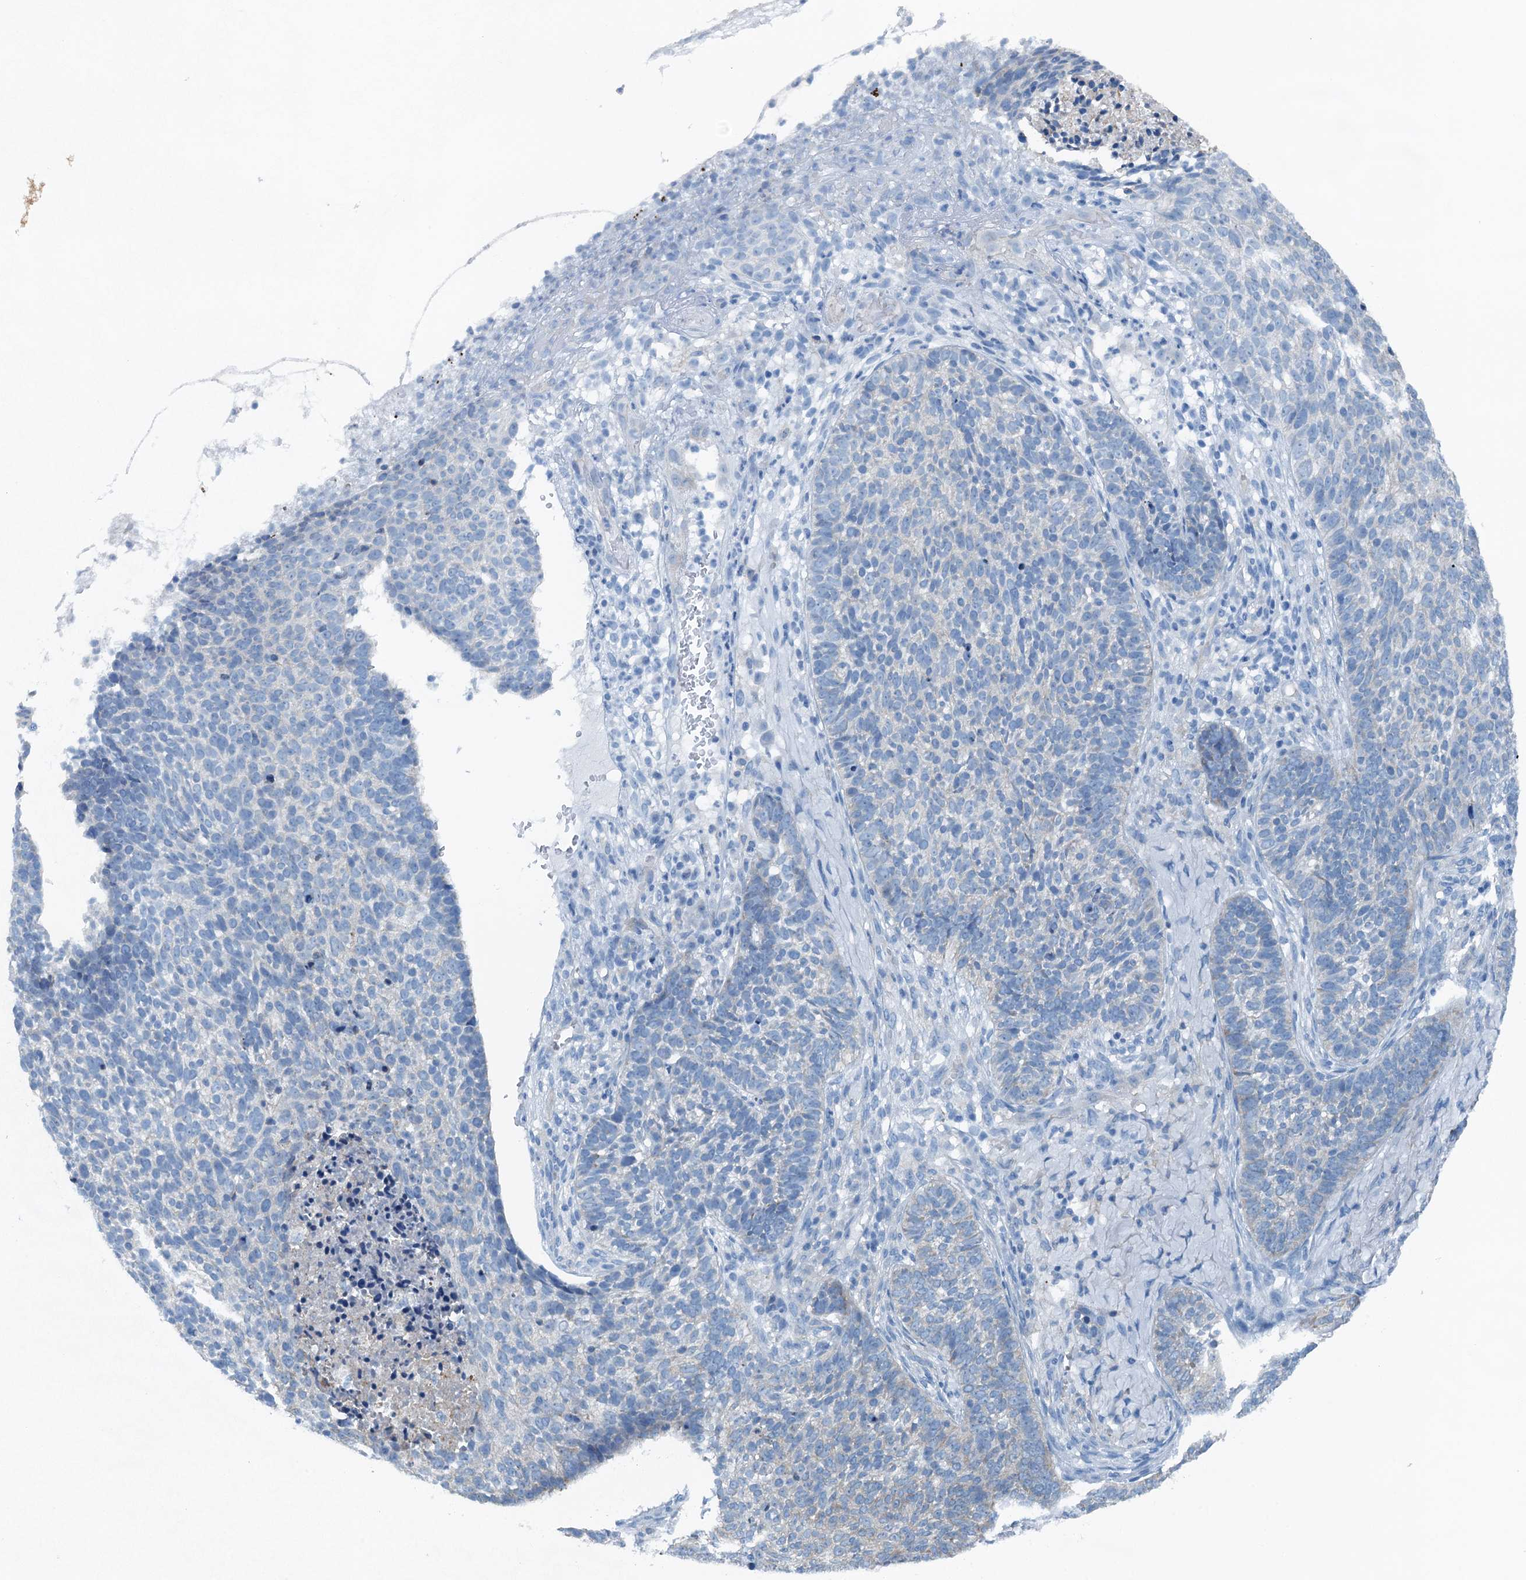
{"staining": {"intensity": "weak", "quantity": "<25%", "location": "cytoplasmic/membranous"}, "tissue": "skin cancer", "cell_type": "Tumor cells", "image_type": "cancer", "snomed": [{"axis": "morphology", "description": "Basal cell carcinoma"}, {"axis": "topography", "description": "Skin"}], "caption": "IHC image of neoplastic tissue: human skin cancer (basal cell carcinoma) stained with DAB (3,3'-diaminobenzidine) shows no significant protein positivity in tumor cells.", "gene": "TMOD2", "patient": {"sex": "male", "age": 85}}